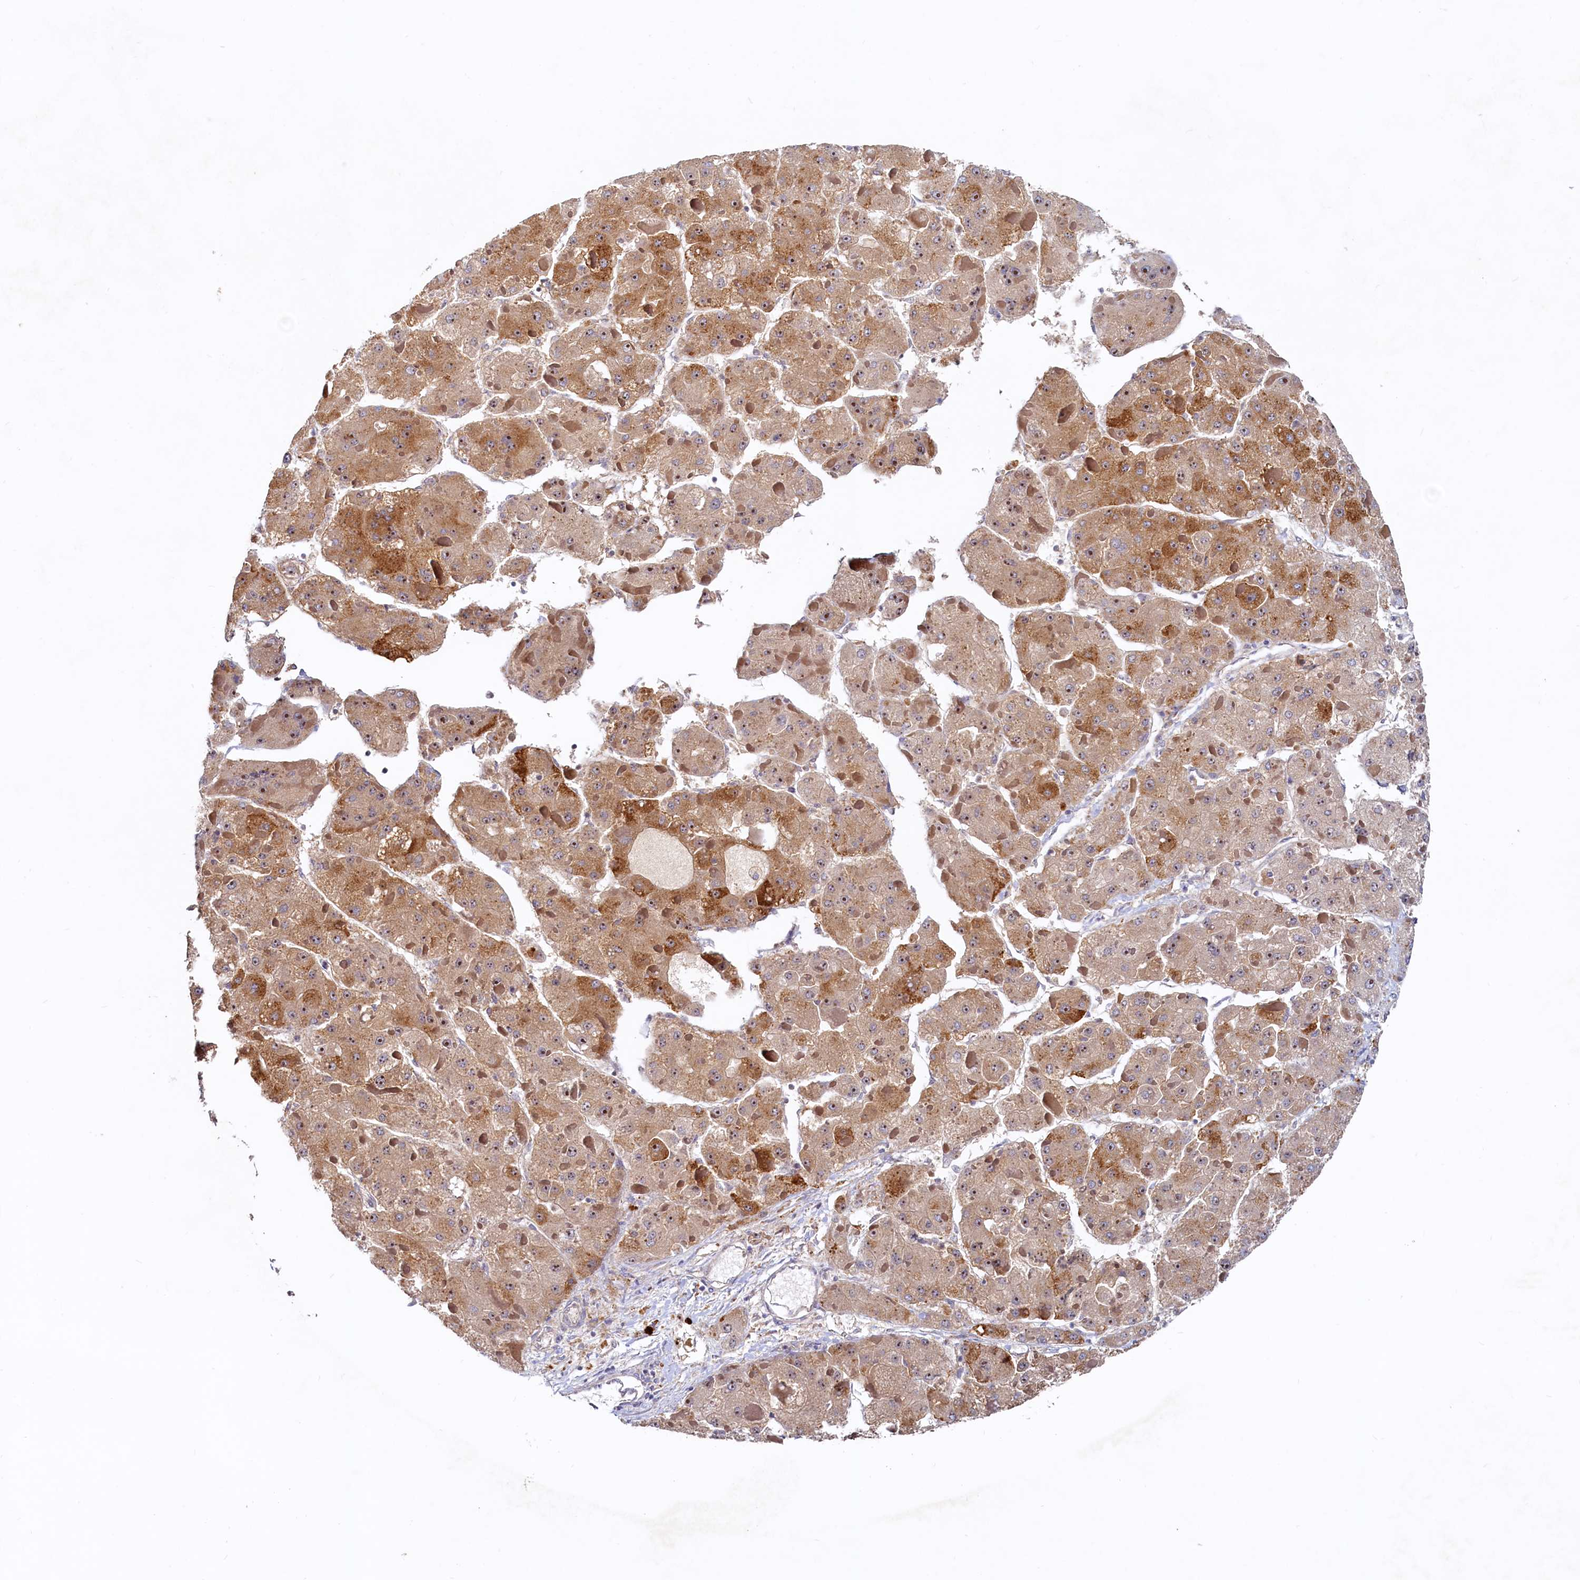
{"staining": {"intensity": "strong", "quantity": ">75%", "location": "cytoplasmic/membranous,nuclear"}, "tissue": "liver cancer", "cell_type": "Tumor cells", "image_type": "cancer", "snomed": [{"axis": "morphology", "description": "Carcinoma, Hepatocellular, NOS"}, {"axis": "topography", "description": "Liver"}], "caption": "Immunohistochemistry of liver cancer (hepatocellular carcinoma) exhibits high levels of strong cytoplasmic/membranous and nuclear expression in approximately >75% of tumor cells.", "gene": "RGS7BP", "patient": {"sex": "female", "age": 73}}